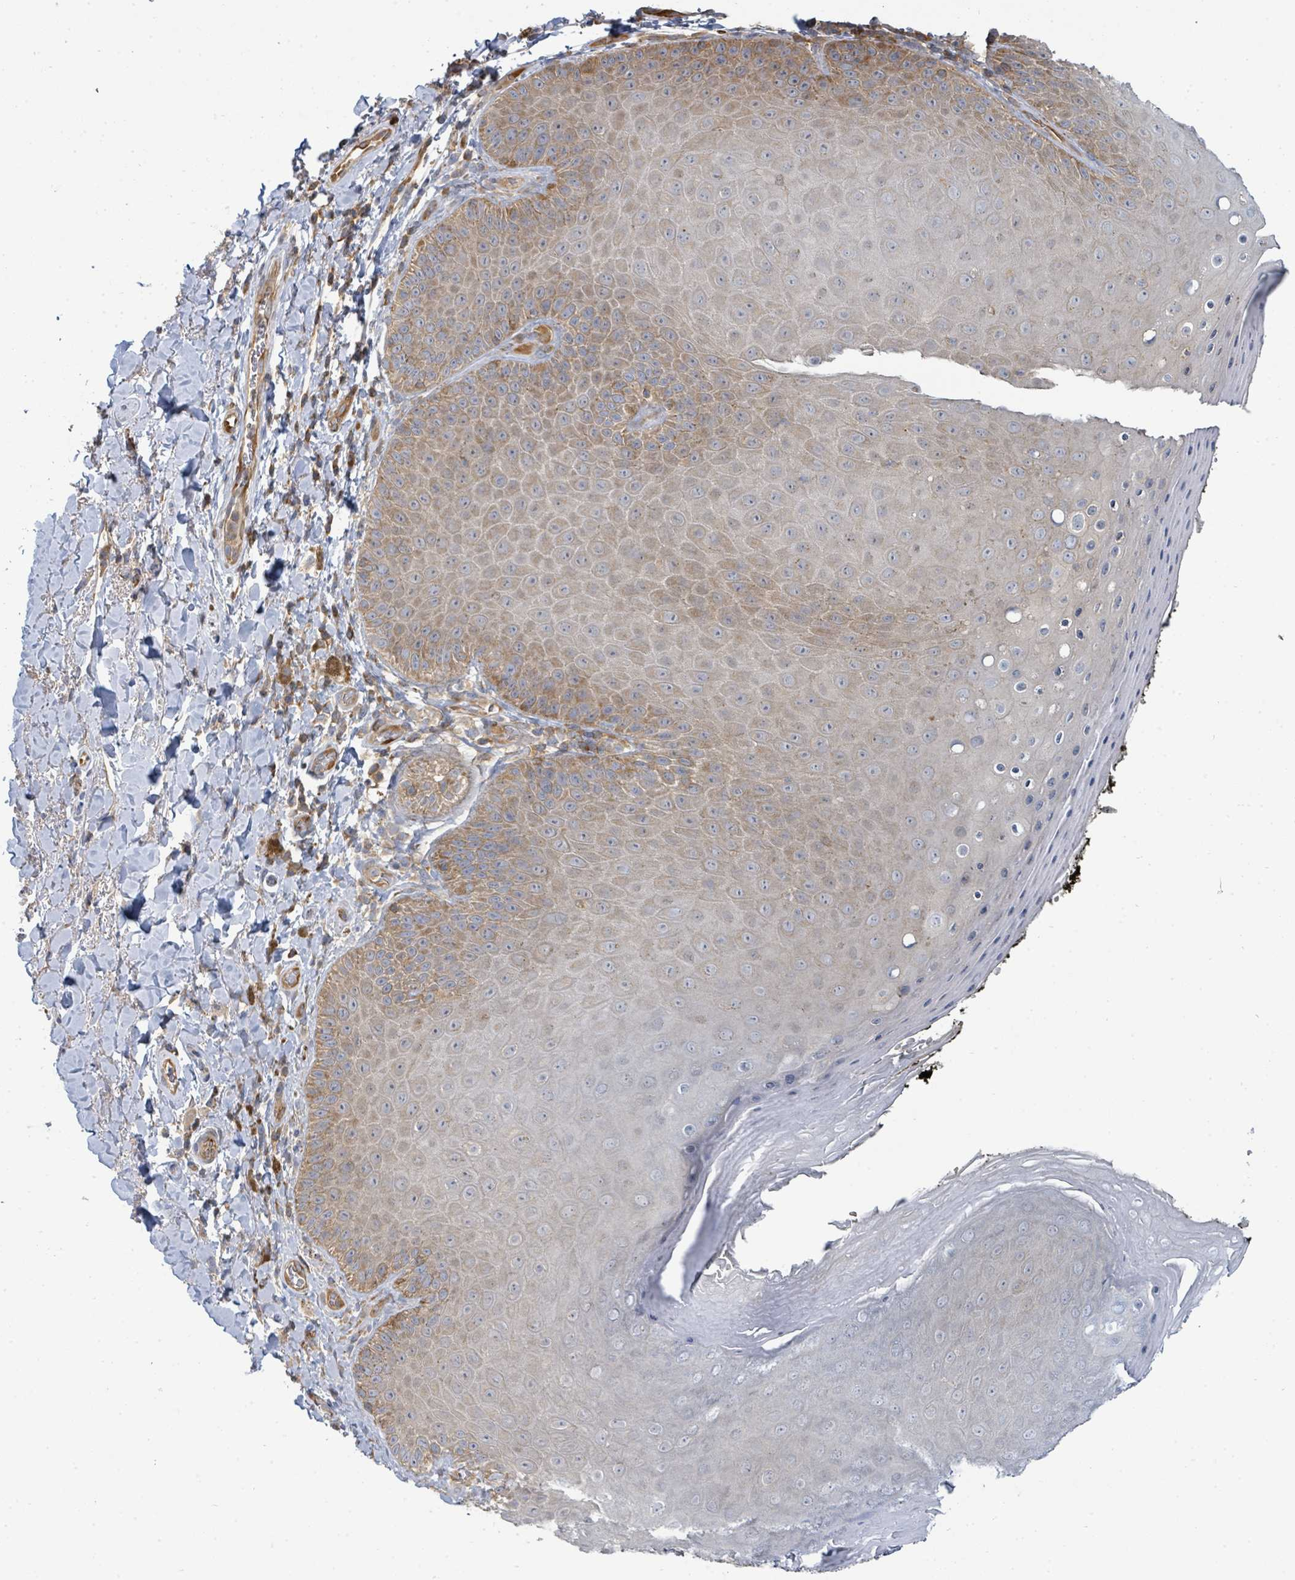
{"staining": {"intensity": "moderate", "quantity": "25%-75%", "location": "cytoplasmic/membranous"}, "tissue": "skin", "cell_type": "Epidermal cells", "image_type": "normal", "snomed": [{"axis": "morphology", "description": "Normal tissue, NOS"}, {"axis": "topography", "description": "Anal"}, {"axis": "topography", "description": "Peripheral nerve tissue"}], "caption": "Immunohistochemical staining of benign skin shows medium levels of moderate cytoplasmic/membranous positivity in about 25%-75% of epidermal cells. The protein is stained brown, and the nuclei are stained in blue (DAB (3,3'-diaminobenzidine) IHC with brightfield microscopy, high magnification).", "gene": "BOLA2B", "patient": {"sex": "male", "age": 53}}